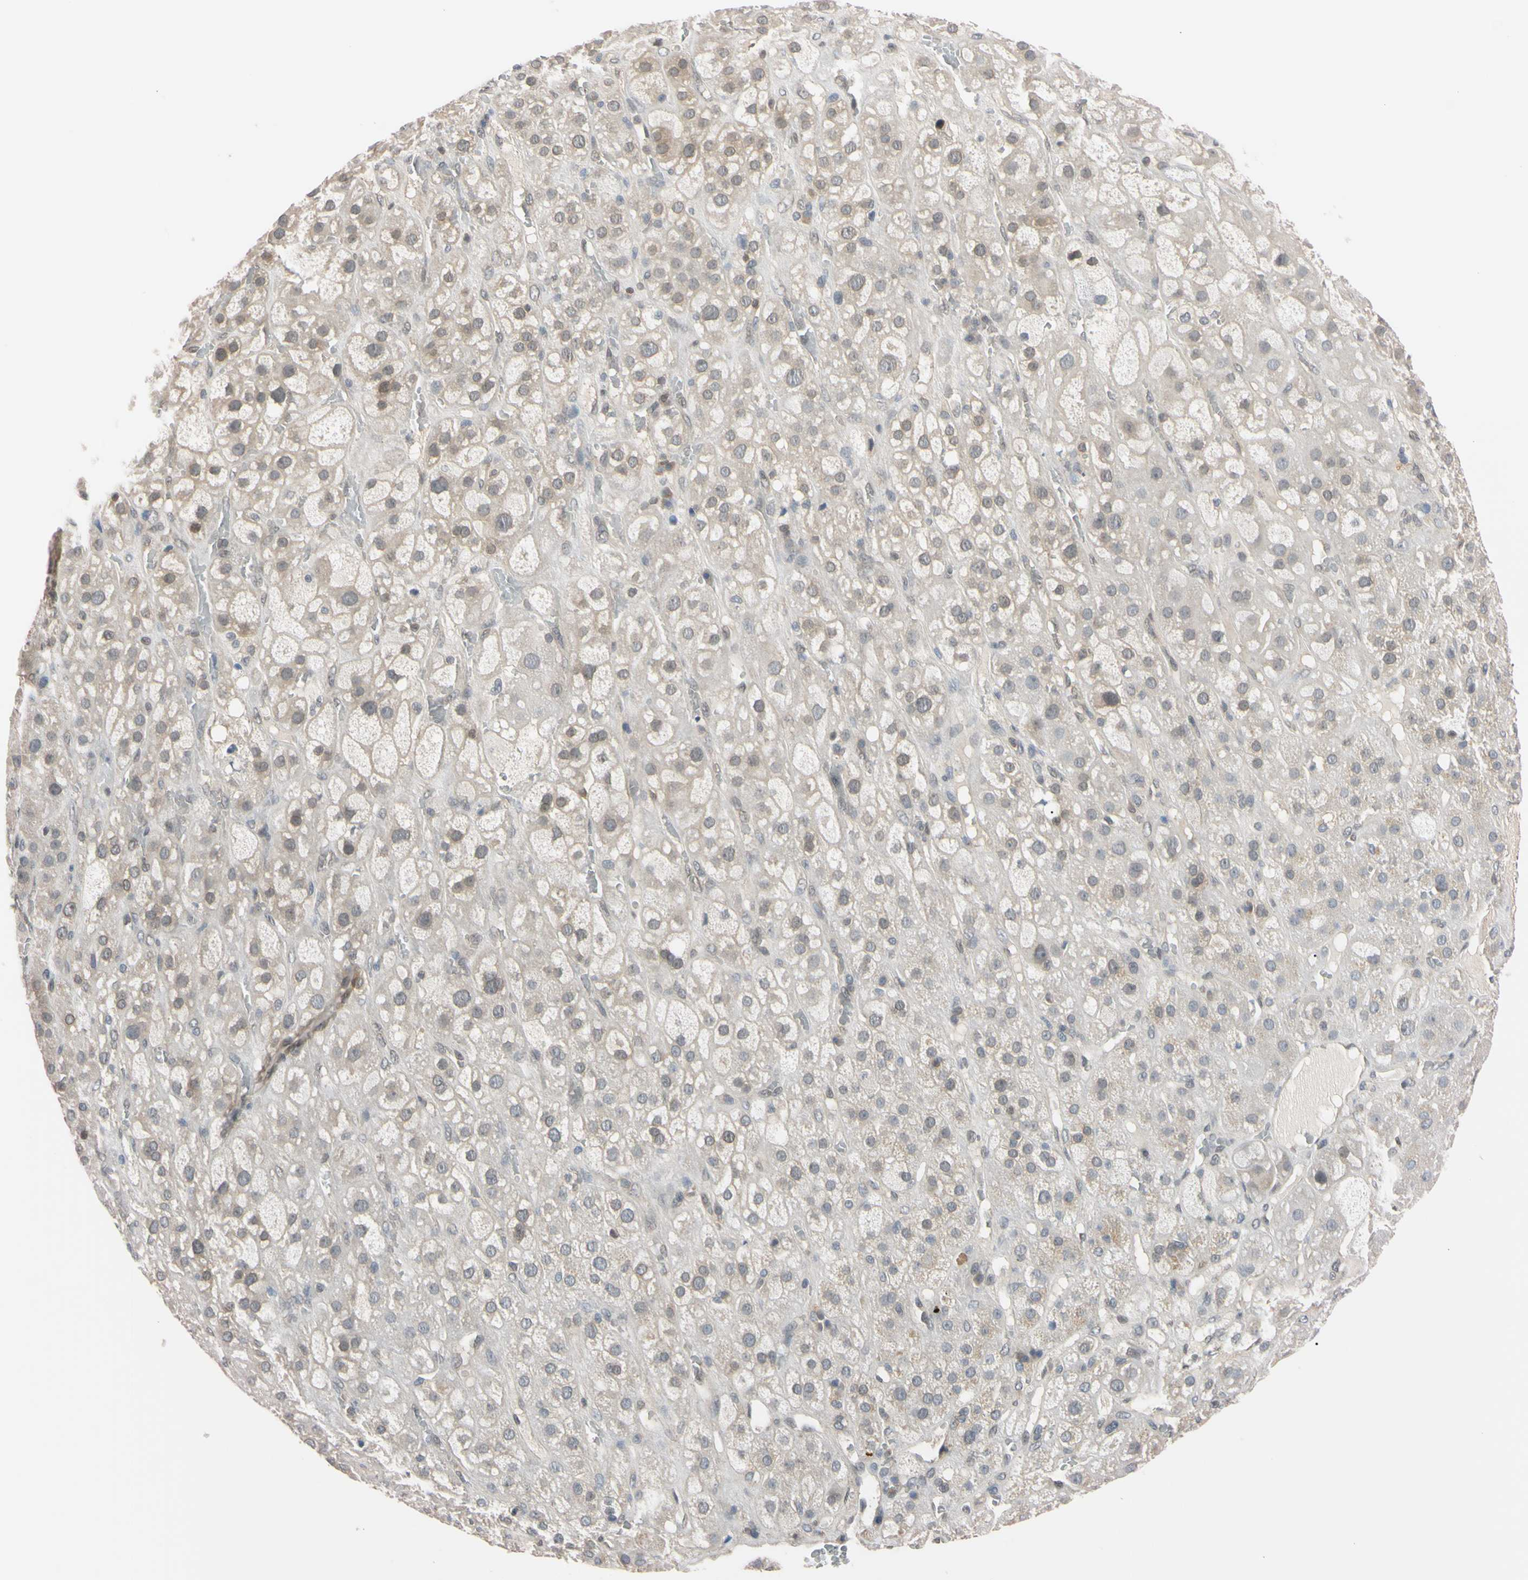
{"staining": {"intensity": "weak", "quantity": "25%-75%", "location": "cytoplasmic/membranous,nuclear"}, "tissue": "adrenal gland", "cell_type": "Glandular cells", "image_type": "normal", "snomed": [{"axis": "morphology", "description": "Normal tissue, NOS"}, {"axis": "topography", "description": "Adrenal gland"}], "caption": "This histopathology image demonstrates IHC staining of benign human adrenal gland, with low weak cytoplasmic/membranous,nuclear expression in approximately 25%-75% of glandular cells.", "gene": "UBE2I", "patient": {"sex": "female", "age": 47}}